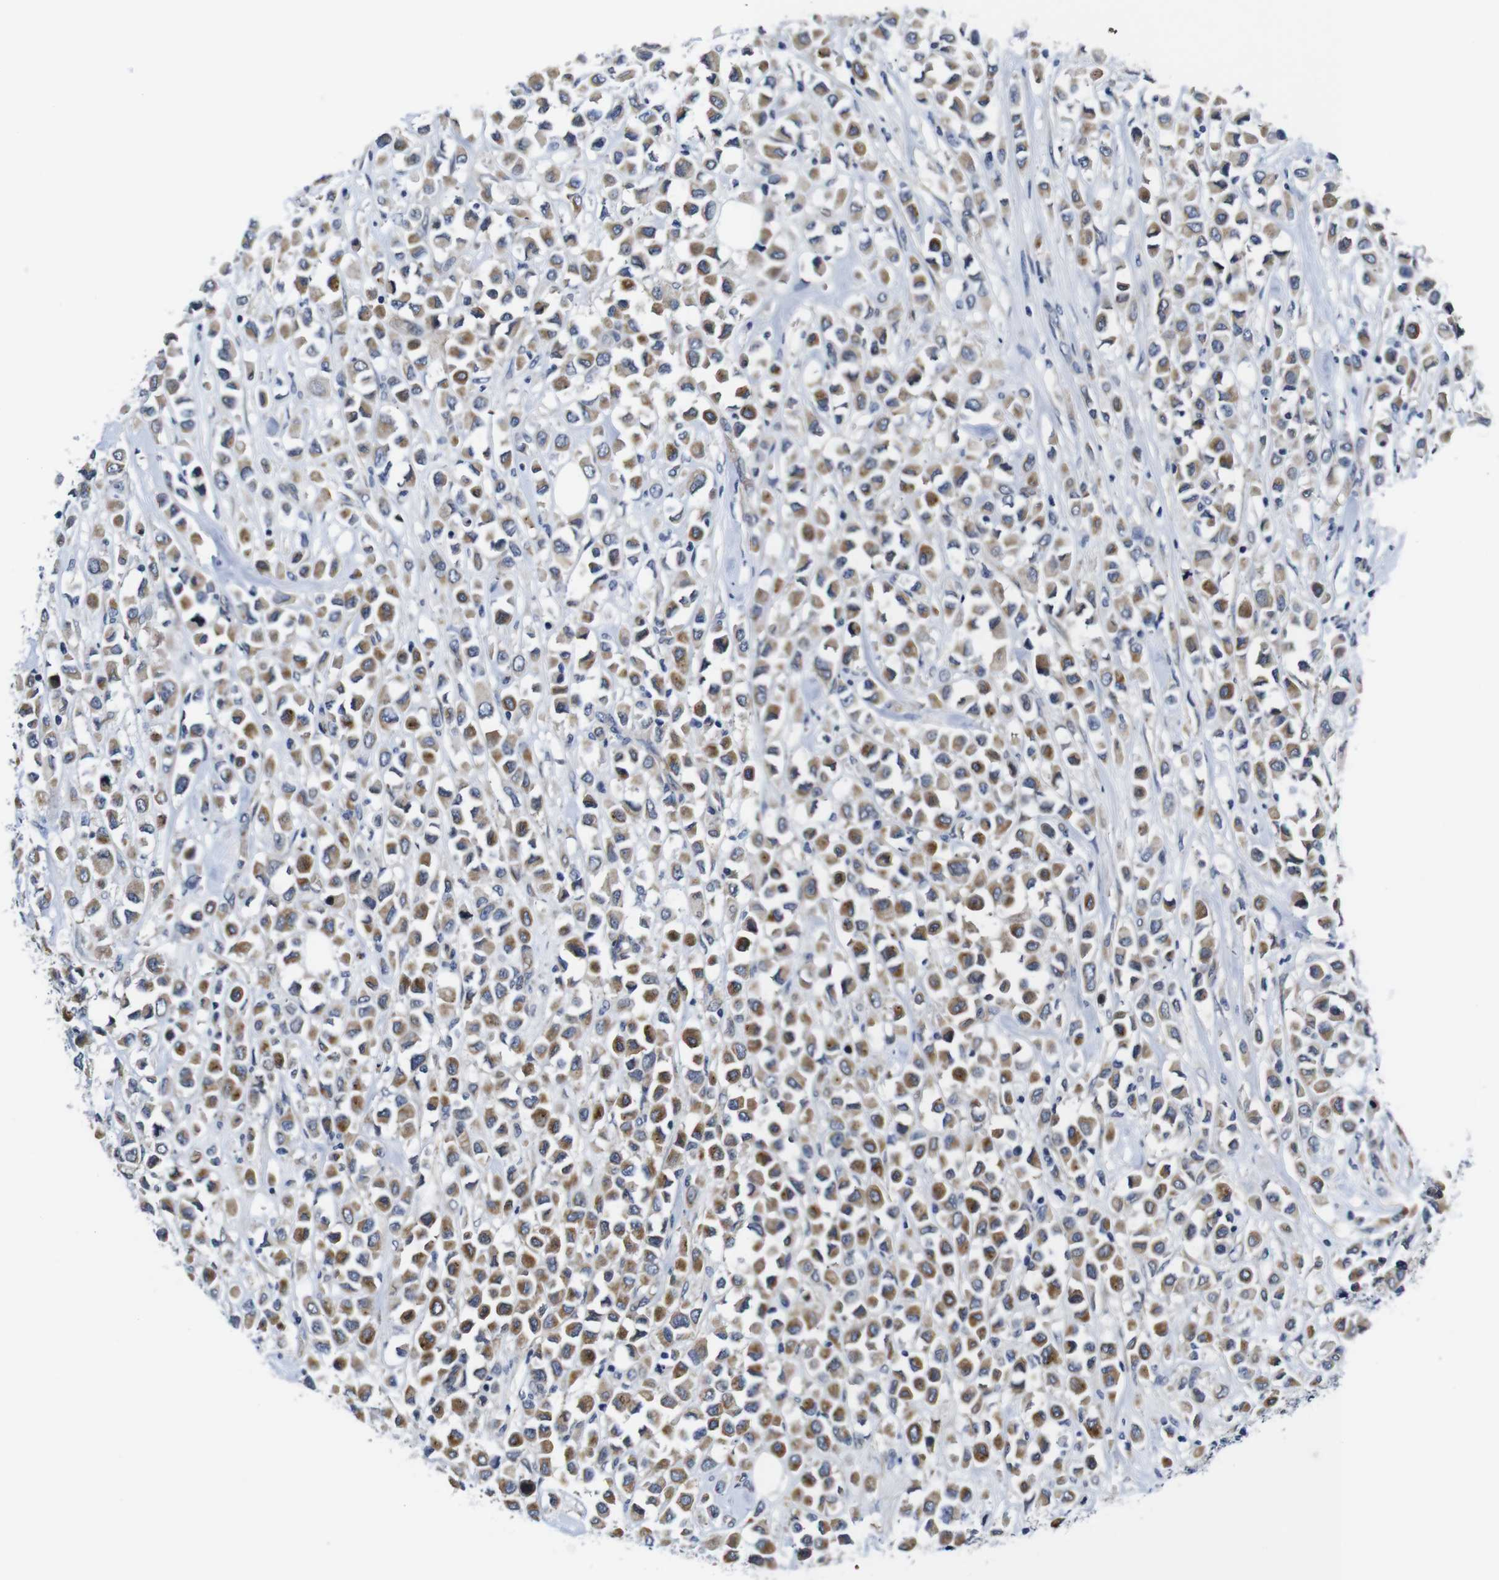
{"staining": {"intensity": "moderate", "quantity": ">75%", "location": "cytoplasmic/membranous"}, "tissue": "breast cancer", "cell_type": "Tumor cells", "image_type": "cancer", "snomed": [{"axis": "morphology", "description": "Duct carcinoma"}, {"axis": "topography", "description": "Breast"}], "caption": "Immunohistochemistry histopathology image of neoplastic tissue: infiltrating ductal carcinoma (breast) stained using immunohistochemistry (IHC) exhibits medium levels of moderate protein expression localized specifically in the cytoplasmic/membranous of tumor cells, appearing as a cytoplasmic/membranous brown color.", "gene": "SOCS3", "patient": {"sex": "female", "age": 61}}